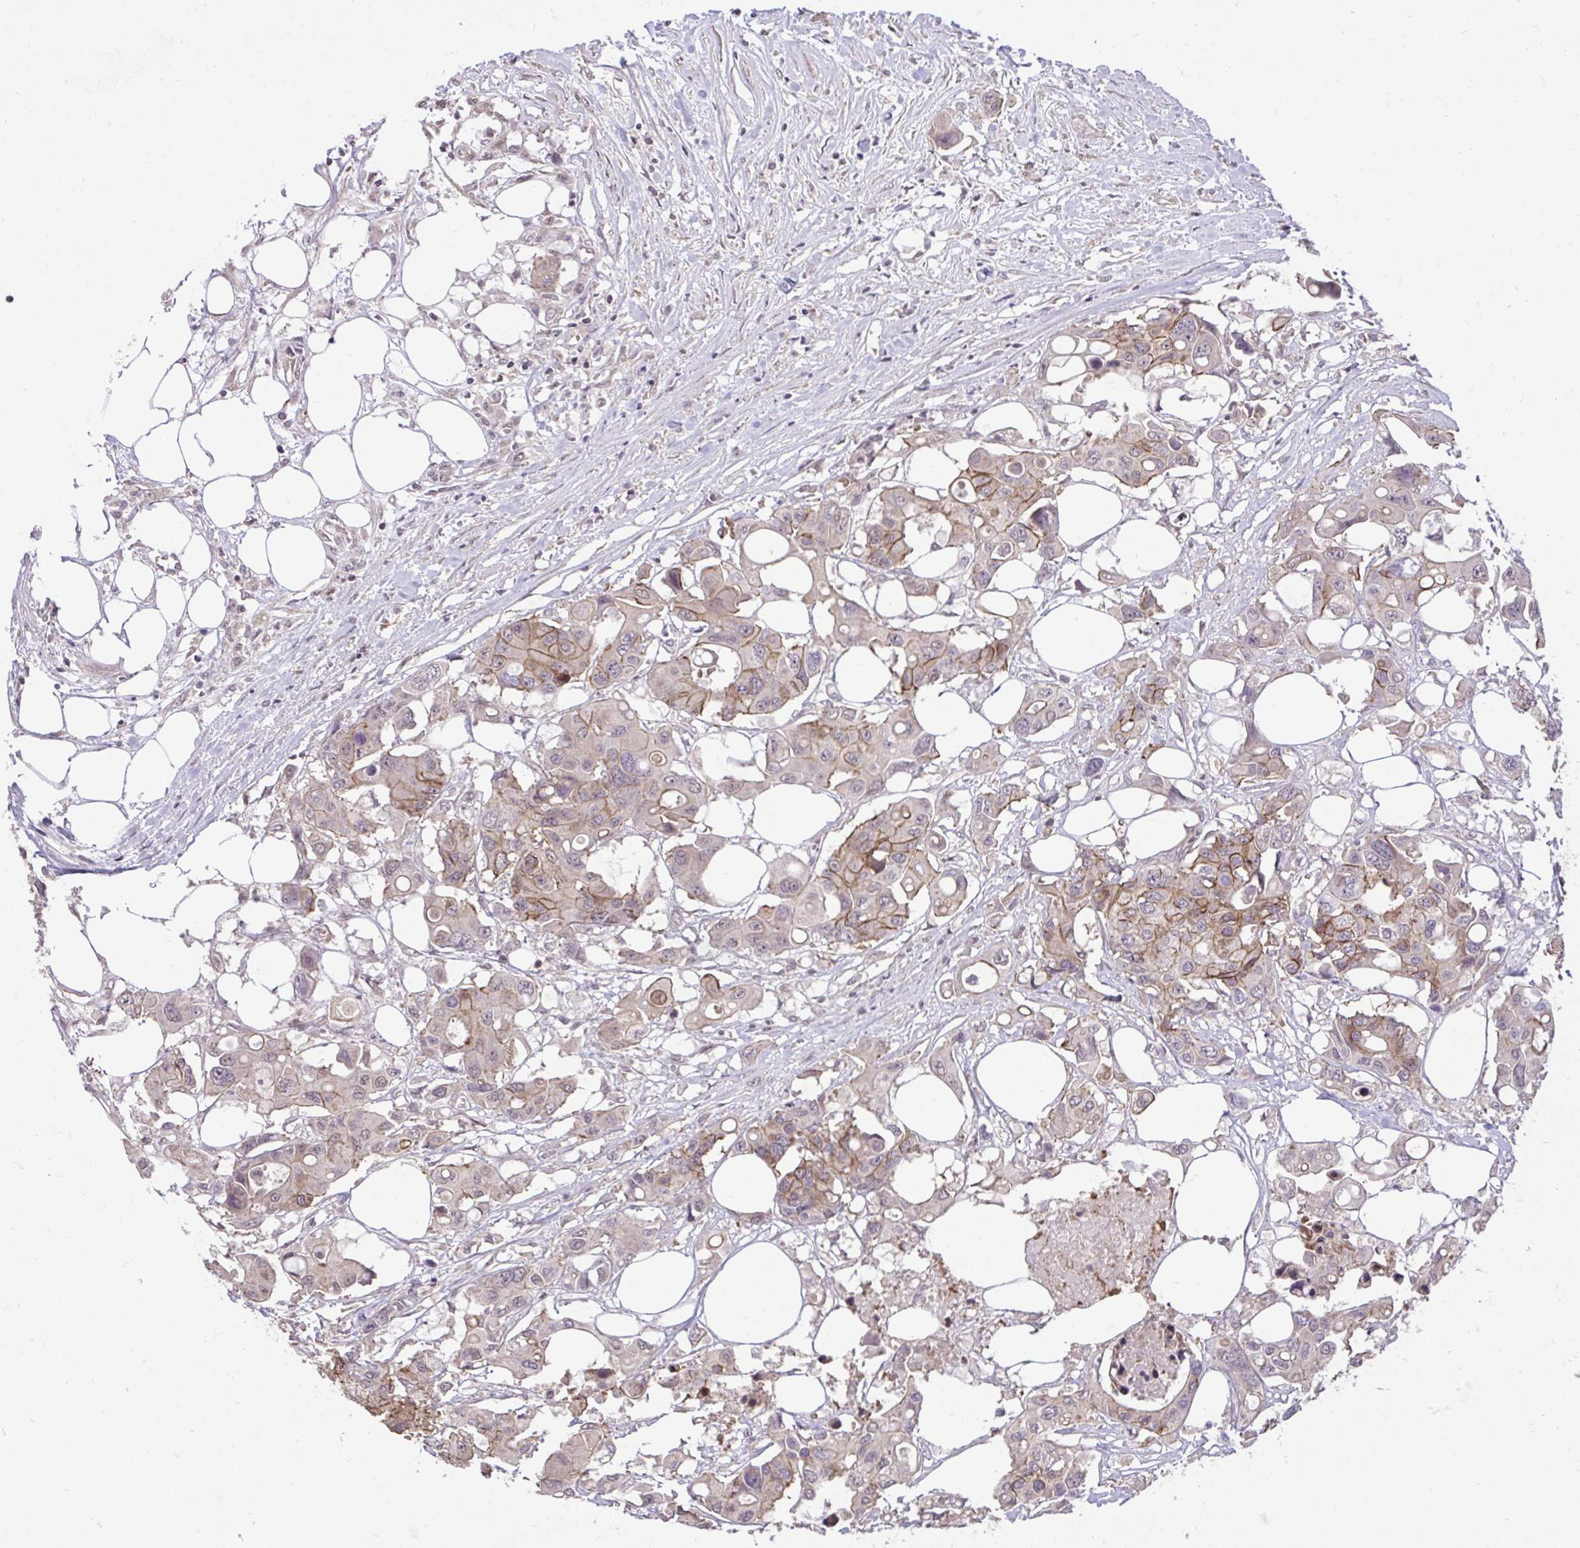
{"staining": {"intensity": "moderate", "quantity": "25%-75%", "location": "cytoplasmic/membranous"}, "tissue": "colorectal cancer", "cell_type": "Tumor cells", "image_type": "cancer", "snomed": [{"axis": "morphology", "description": "Adenocarcinoma, NOS"}, {"axis": "topography", "description": "Colon"}], "caption": "A micrograph of colorectal cancer stained for a protein displays moderate cytoplasmic/membranous brown staining in tumor cells.", "gene": "CYP20A1", "patient": {"sex": "male", "age": 77}}